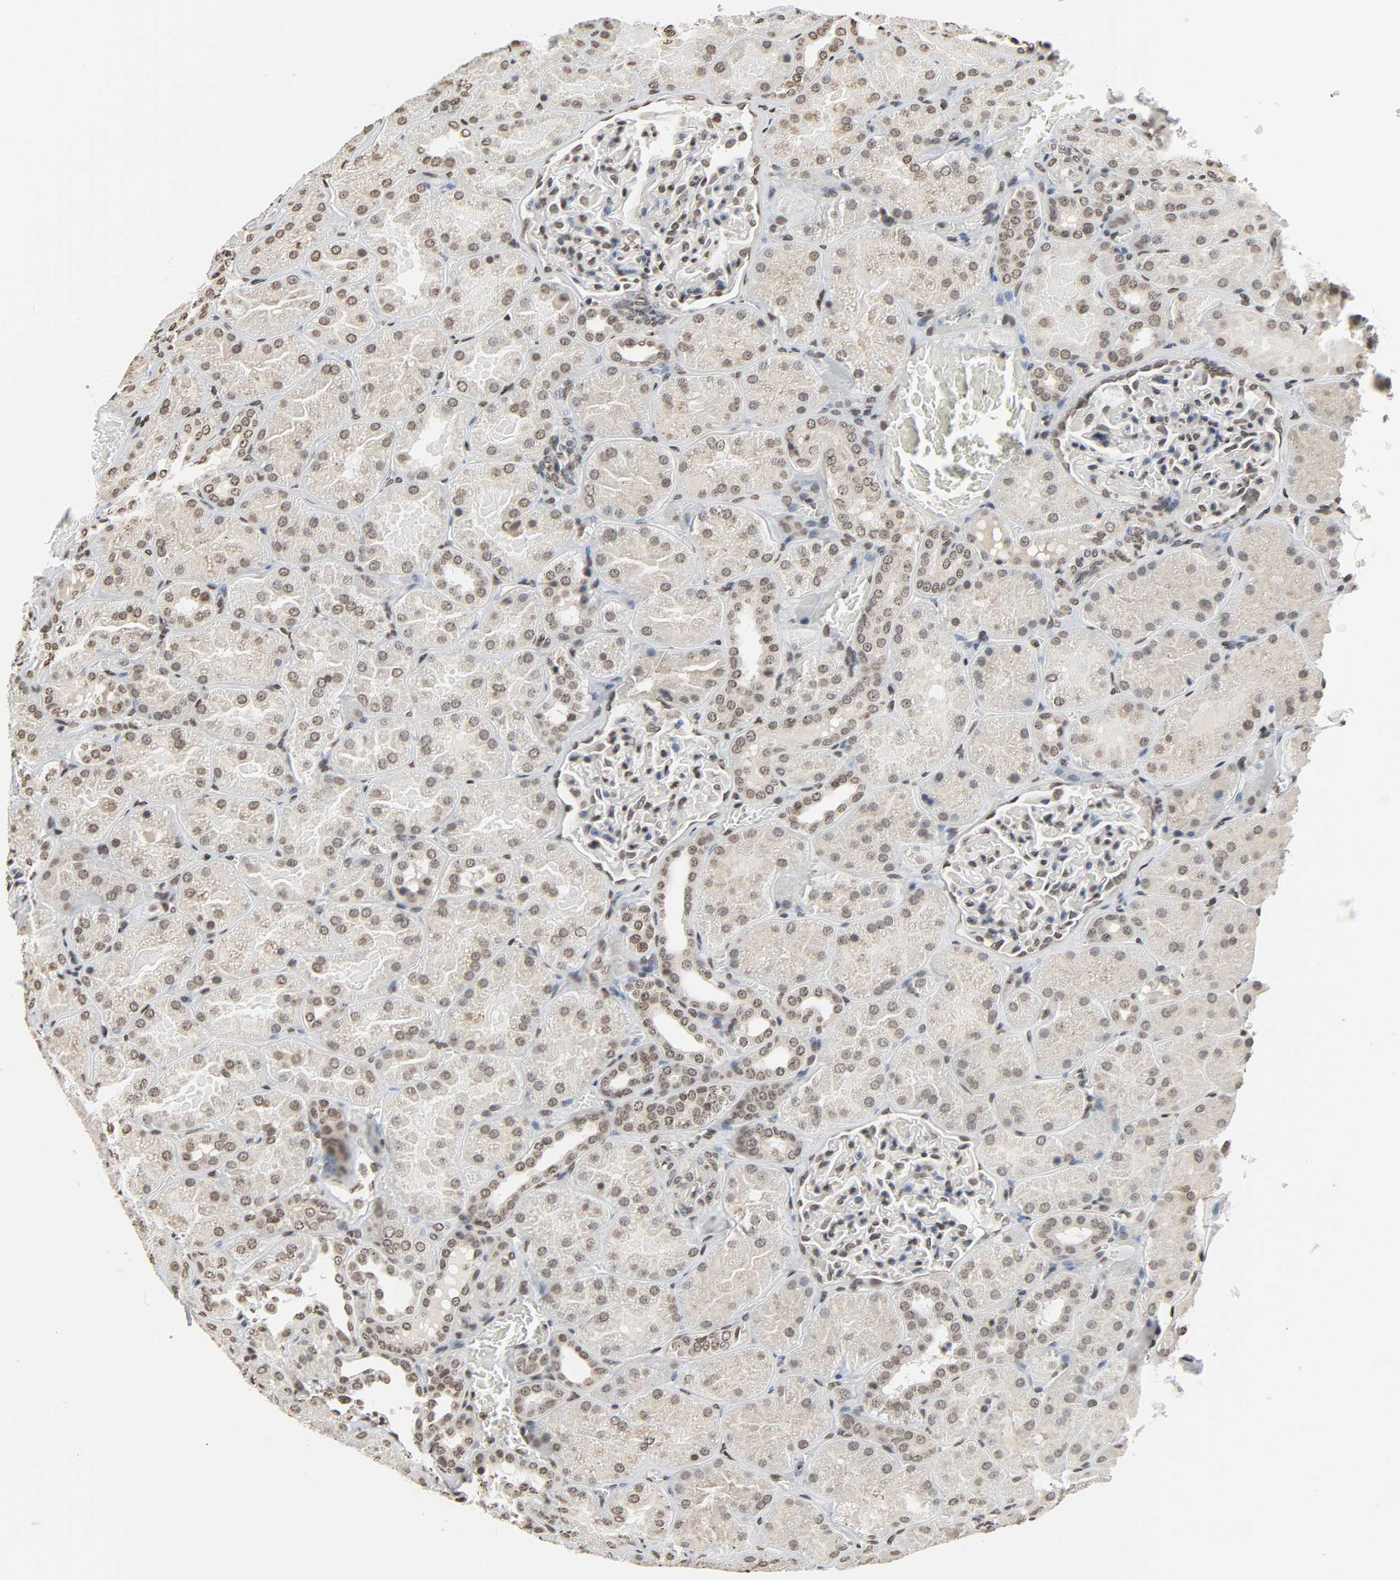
{"staining": {"intensity": "moderate", "quantity": ">75%", "location": "nuclear"}, "tissue": "kidney", "cell_type": "Cells in glomeruli", "image_type": "normal", "snomed": [{"axis": "morphology", "description": "Normal tissue, NOS"}, {"axis": "topography", "description": "Kidney"}], "caption": "Approximately >75% of cells in glomeruli in benign kidney show moderate nuclear protein expression as visualized by brown immunohistochemical staining.", "gene": "ELAVL1", "patient": {"sex": "male", "age": 28}}